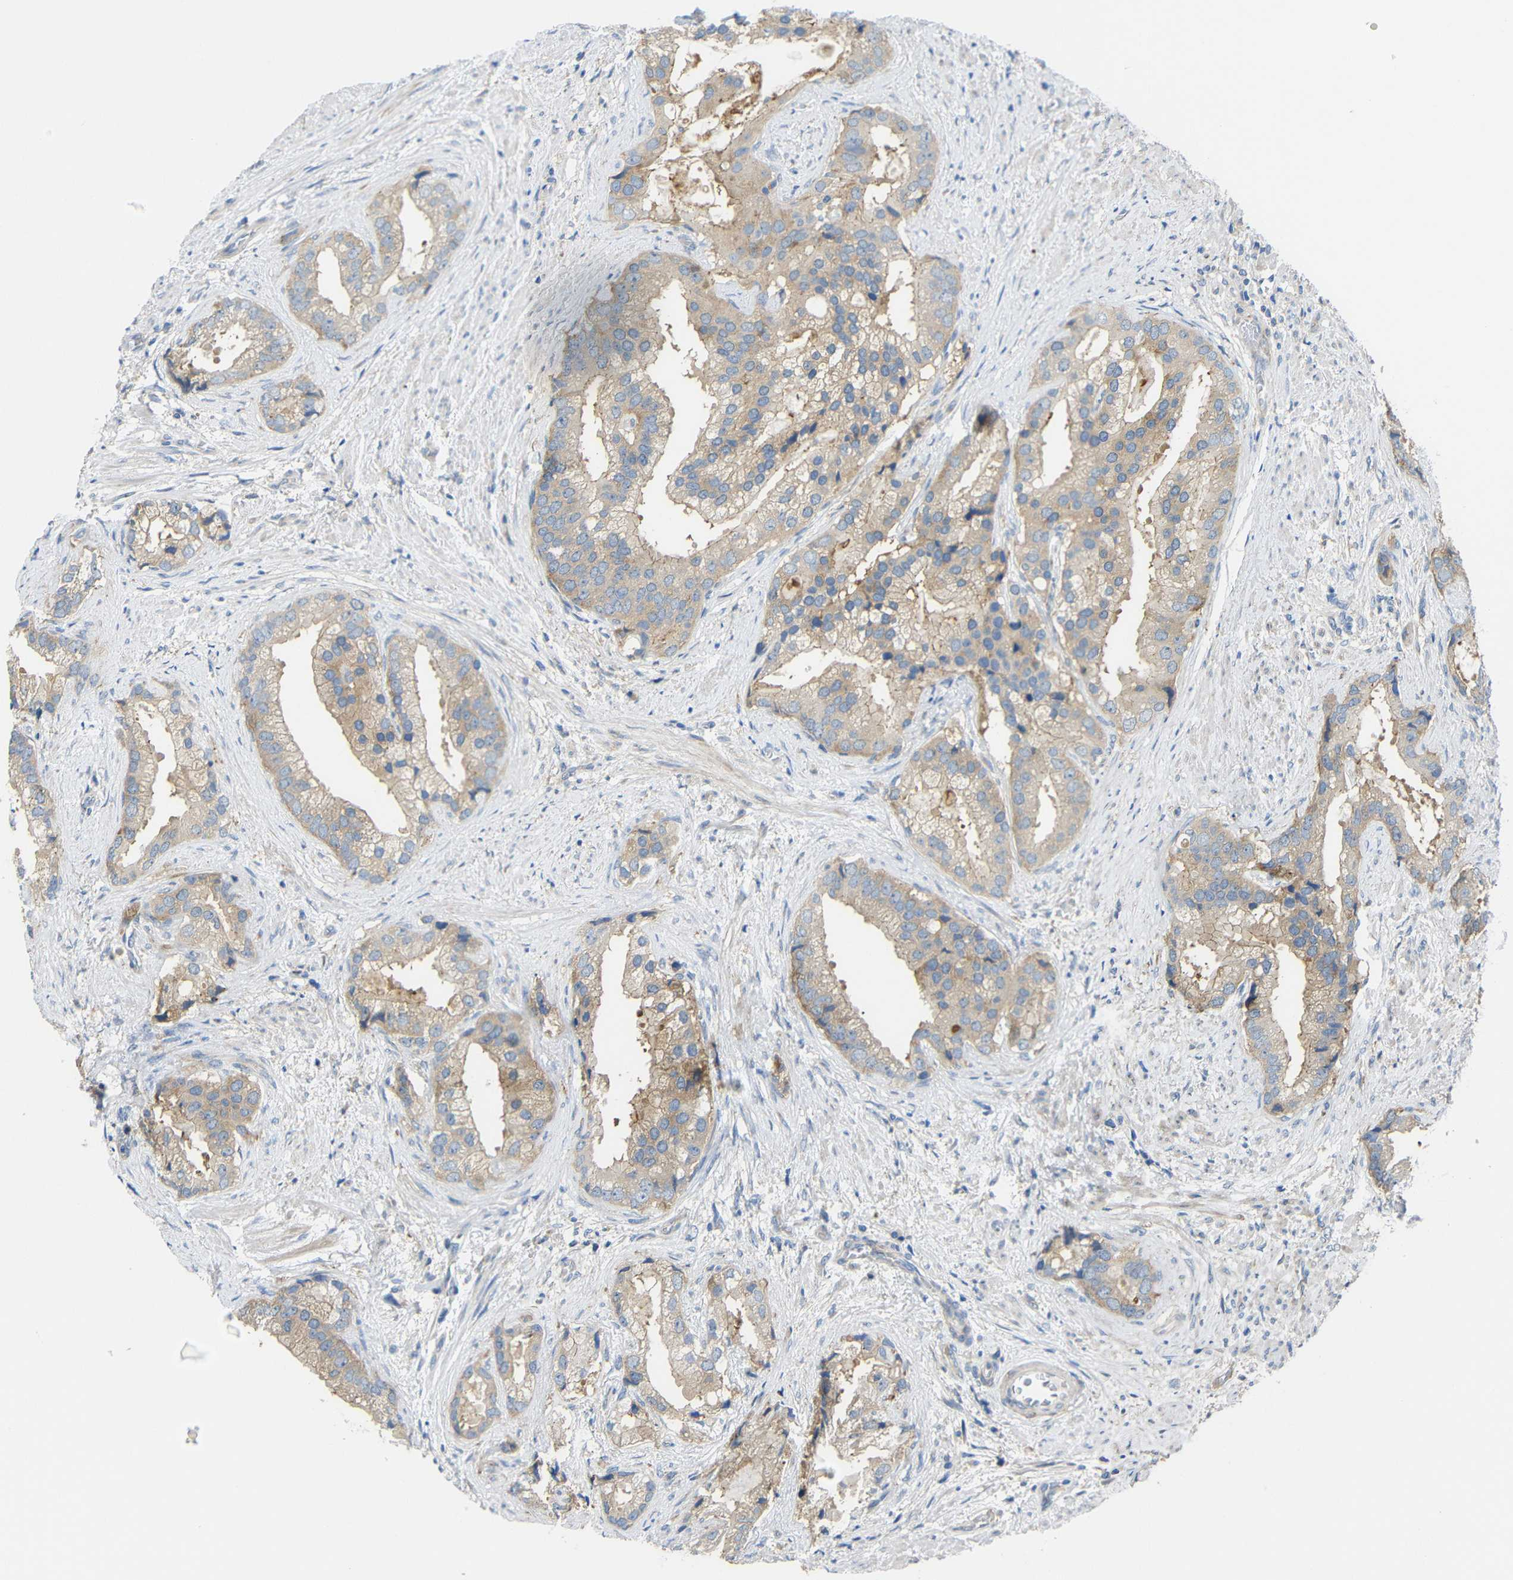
{"staining": {"intensity": "weak", "quantity": ">75%", "location": "cytoplasmic/membranous"}, "tissue": "prostate cancer", "cell_type": "Tumor cells", "image_type": "cancer", "snomed": [{"axis": "morphology", "description": "Adenocarcinoma, Low grade"}, {"axis": "topography", "description": "Prostate"}], "caption": "A low amount of weak cytoplasmic/membranous expression is identified in approximately >75% of tumor cells in prostate cancer tissue.", "gene": "SYPL1", "patient": {"sex": "male", "age": 71}}